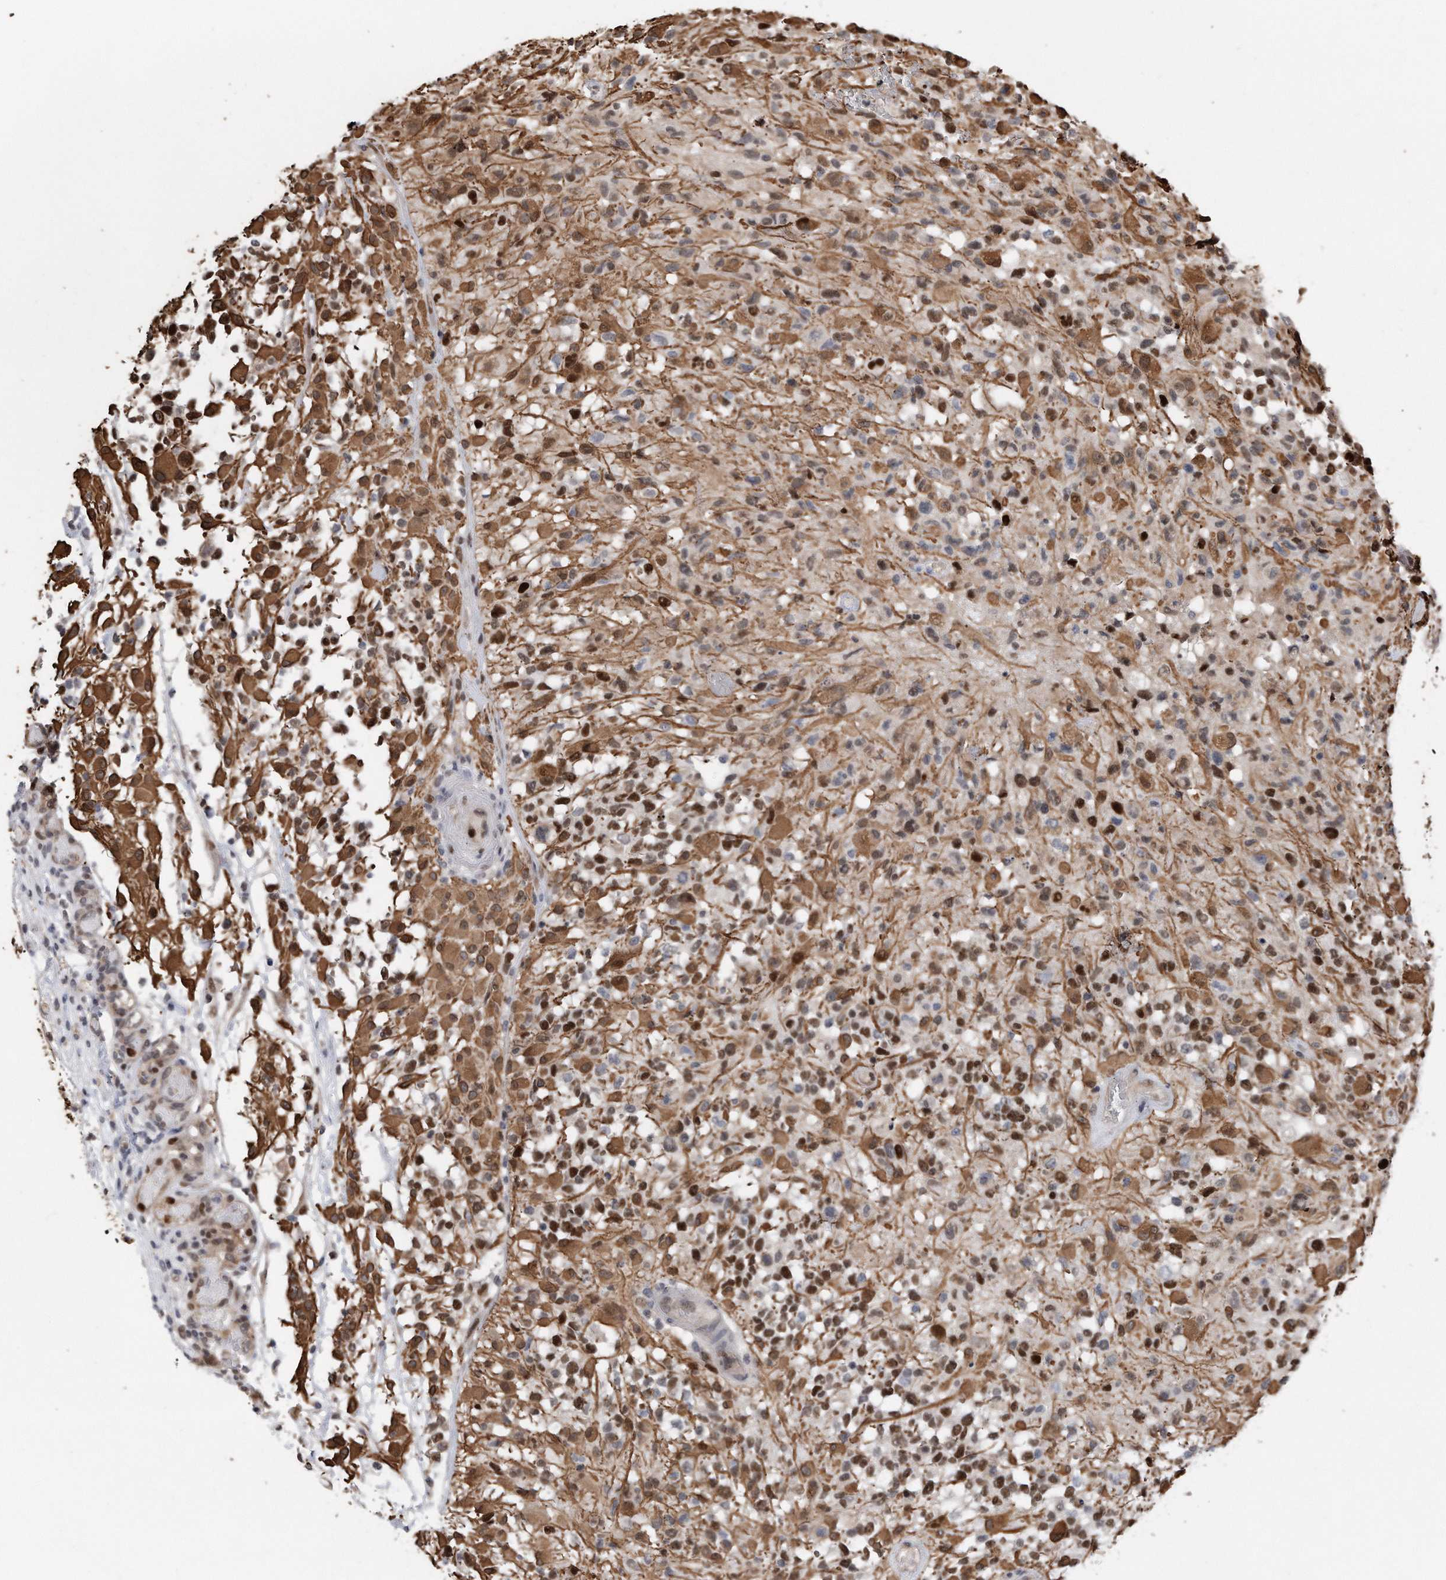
{"staining": {"intensity": "strong", "quantity": "25%-75%", "location": "cytoplasmic/membranous,nuclear"}, "tissue": "glioma", "cell_type": "Tumor cells", "image_type": "cancer", "snomed": [{"axis": "morphology", "description": "Glioma, malignant, High grade"}, {"axis": "morphology", "description": "Glioblastoma, NOS"}, {"axis": "topography", "description": "Brain"}], "caption": "Human glioblastoma stained with a brown dye demonstrates strong cytoplasmic/membranous and nuclear positive positivity in about 25%-75% of tumor cells.", "gene": "PCNA", "patient": {"sex": "male", "age": 60}}